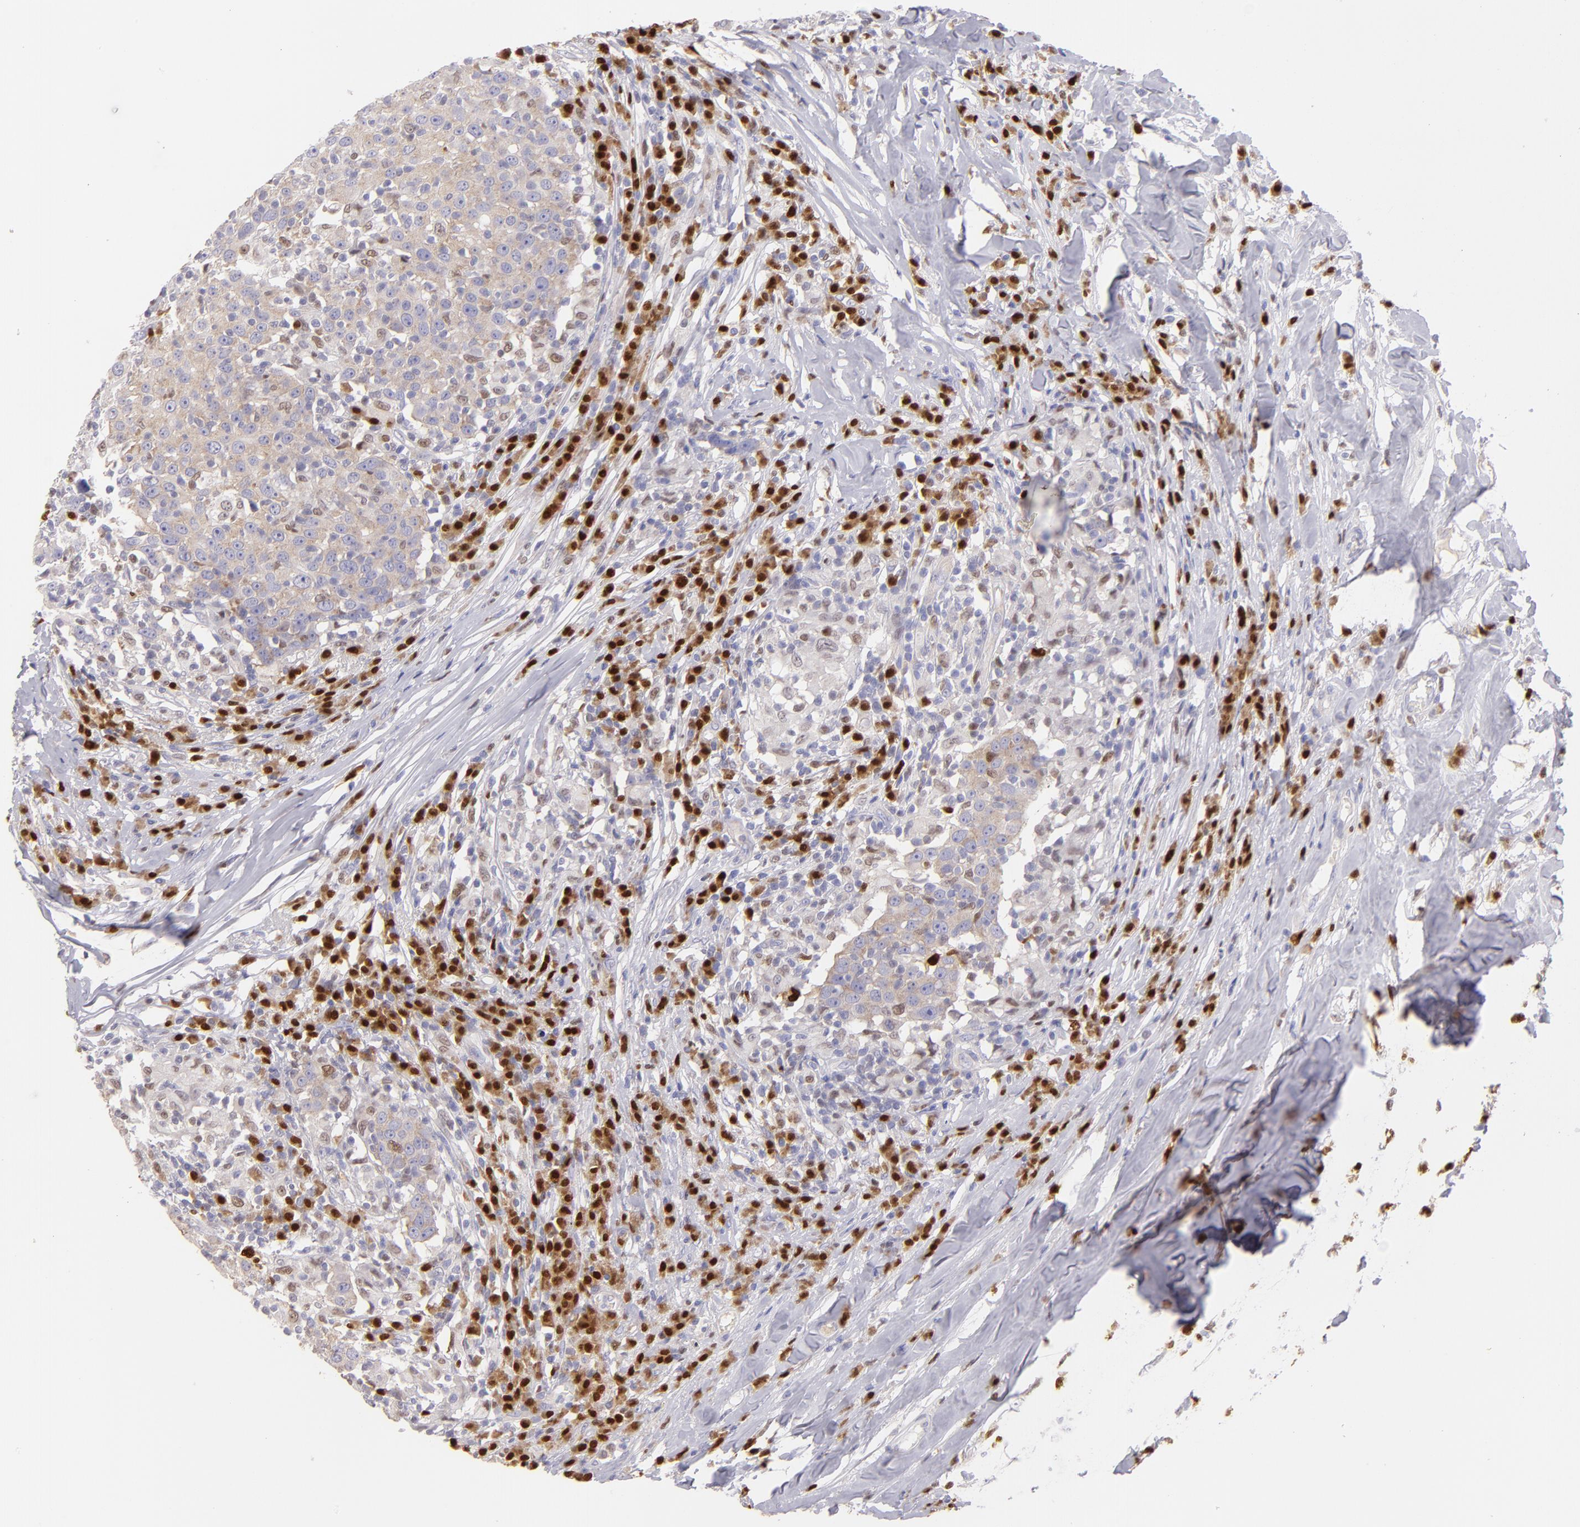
{"staining": {"intensity": "weak", "quantity": ">75%", "location": "cytoplasmic/membranous"}, "tissue": "head and neck cancer", "cell_type": "Tumor cells", "image_type": "cancer", "snomed": [{"axis": "morphology", "description": "Adenocarcinoma, NOS"}, {"axis": "topography", "description": "Salivary gland"}, {"axis": "topography", "description": "Head-Neck"}], "caption": "Human head and neck cancer (adenocarcinoma) stained for a protein (brown) reveals weak cytoplasmic/membranous positive positivity in about >75% of tumor cells.", "gene": "IRF8", "patient": {"sex": "female", "age": 65}}